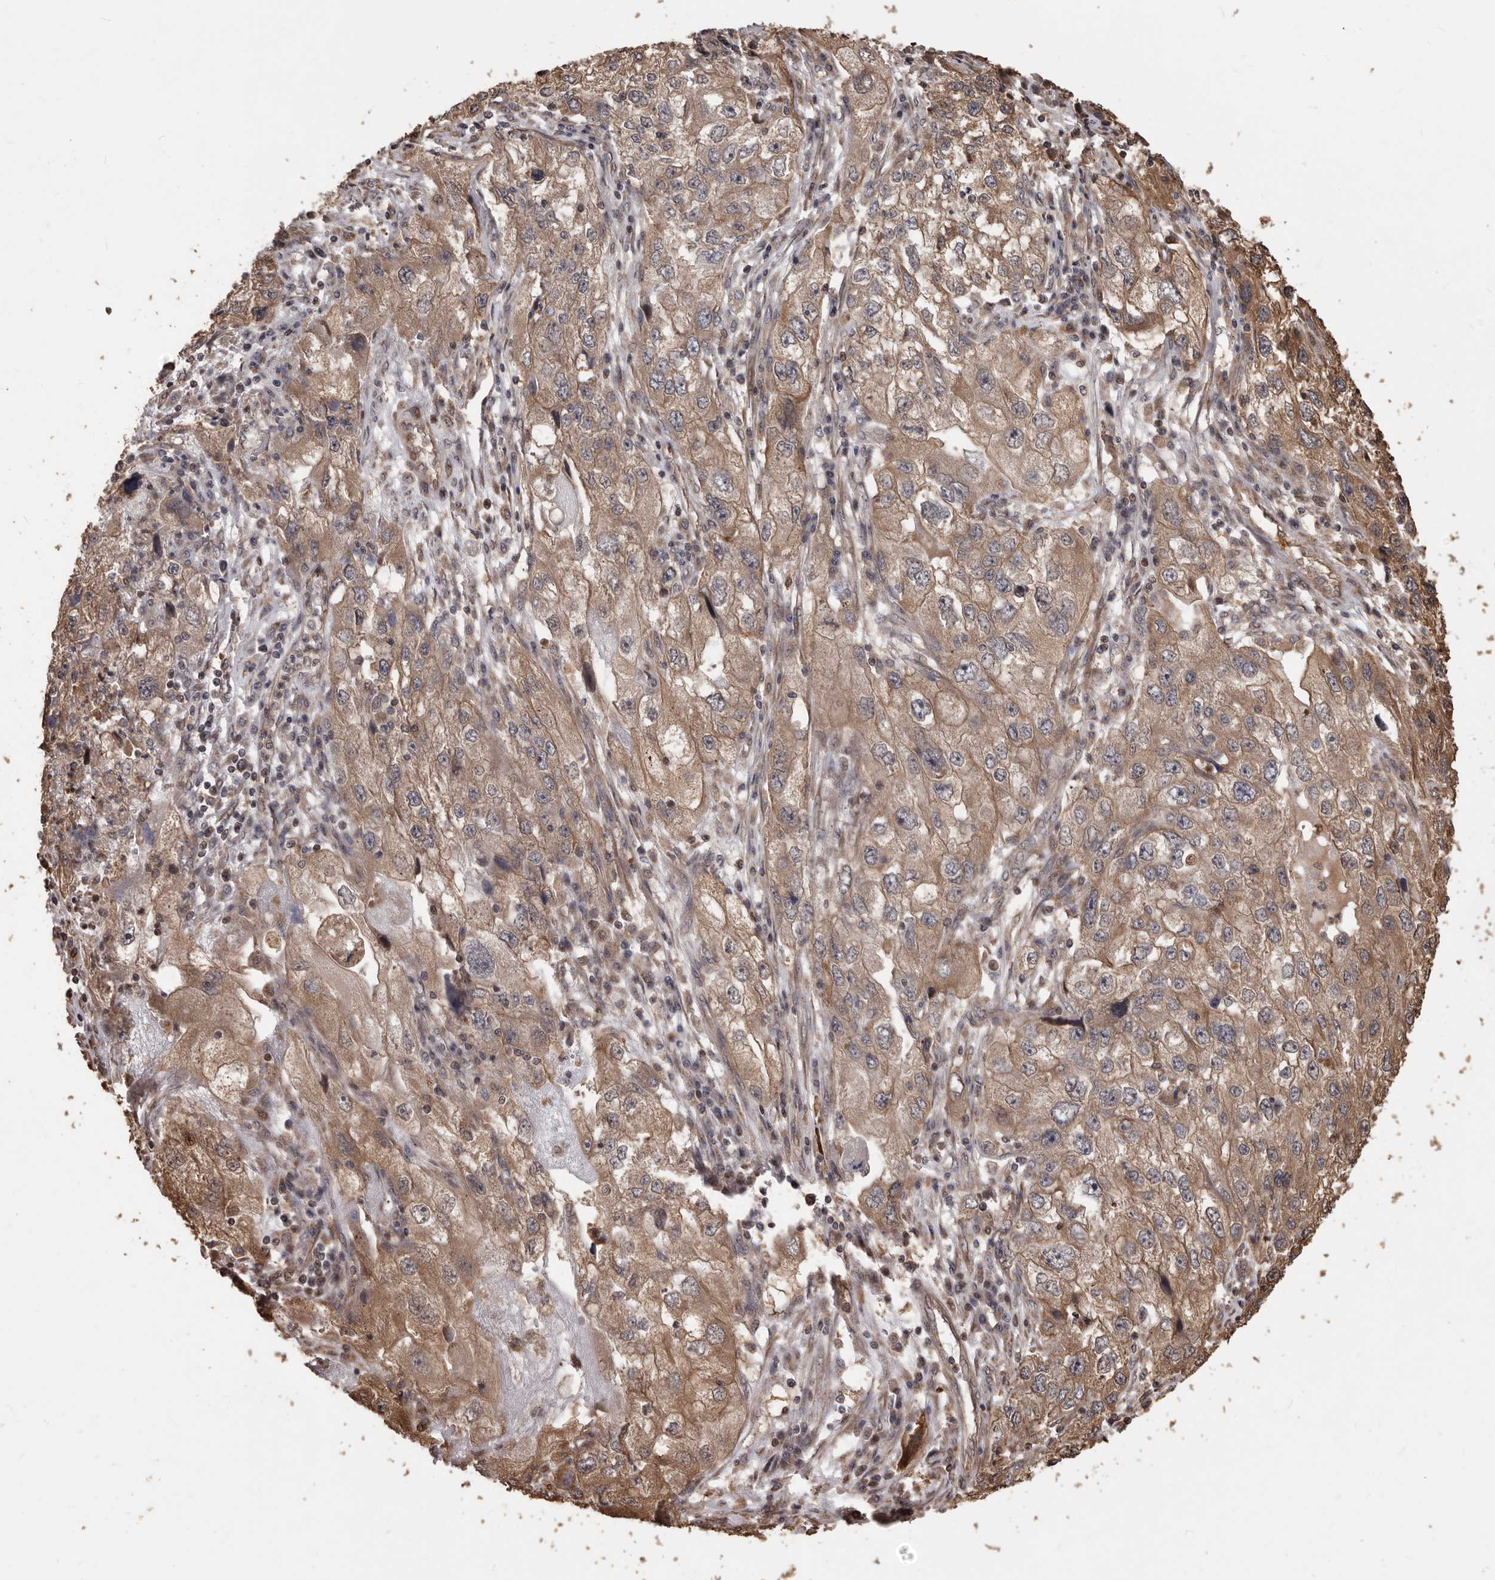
{"staining": {"intensity": "moderate", "quantity": "25%-75%", "location": "cytoplasmic/membranous"}, "tissue": "endometrial cancer", "cell_type": "Tumor cells", "image_type": "cancer", "snomed": [{"axis": "morphology", "description": "Adenocarcinoma, NOS"}, {"axis": "topography", "description": "Endometrium"}], "caption": "Endometrial cancer (adenocarcinoma) tissue displays moderate cytoplasmic/membranous expression in approximately 25%-75% of tumor cells, visualized by immunohistochemistry.", "gene": "MTO1", "patient": {"sex": "female", "age": 49}}